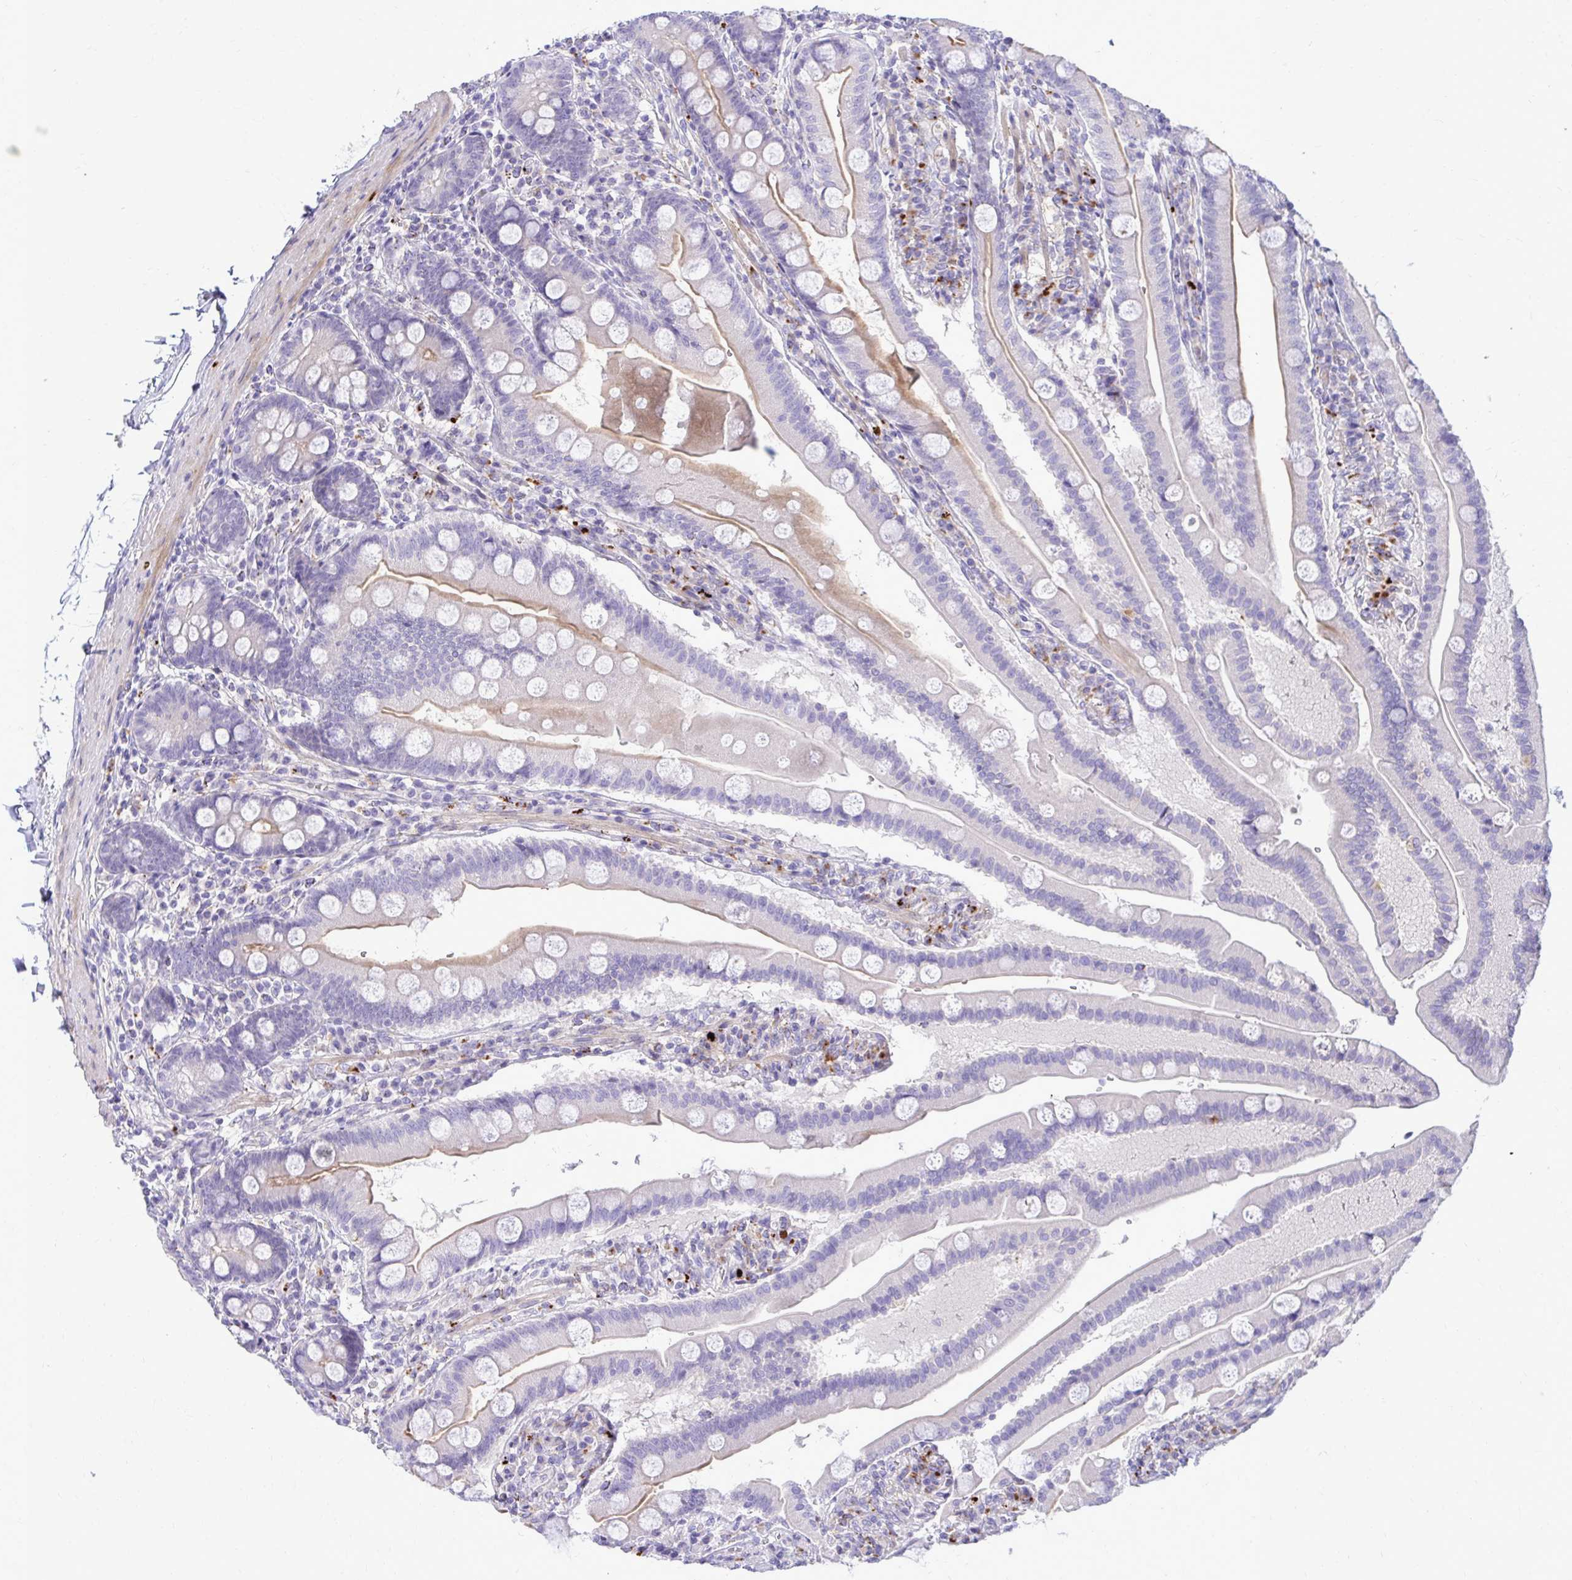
{"staining": {"intensity": "moderate", "quantity": "25%-75%", "location": "cytoplasmic/membranous"}, "tissue": "duodenum", "cell_type": "Glandular cells", "image_type": "normal", "snomed": [{"axis": "morphology", "description": "Normal tissue, NOS"}, {"axis": "topography", "description": "Duodenum"}], "caption": "DAB (3,3'-diaminobenzidine) immunohistochemical staining of benign human duodenum demonstrates moderate cytoplasmic/membranous protein staining in approximately 25%-75% of glandular cells.", "gene": "TP53I11", "patient": {"sex": "female", "age": 67}}